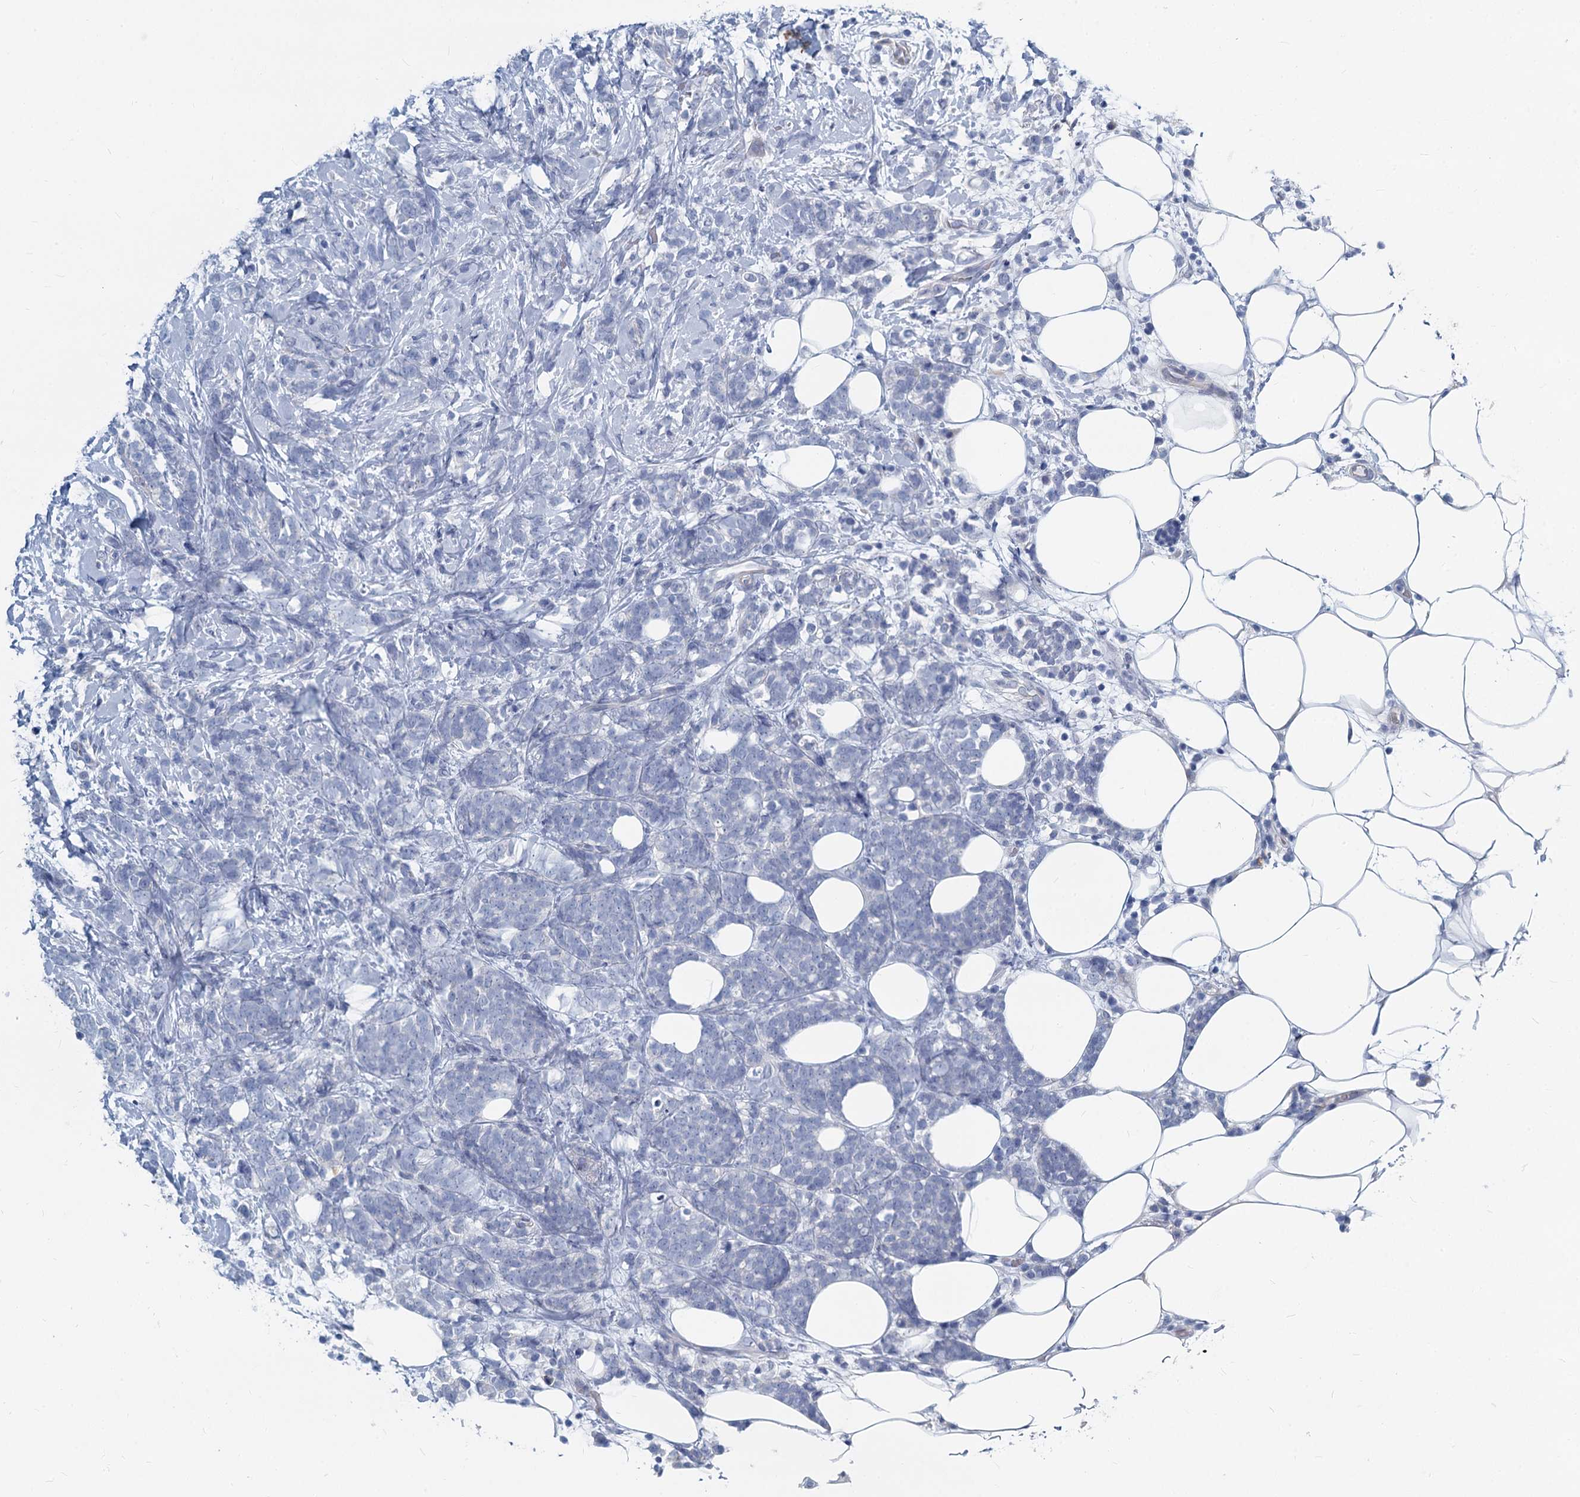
{"staining": {"intensity": "negative", "quantity": "none", "location": "none"}, "tissue": "breast cancer", "cell_type": "Tumor cells", "image_type": "cancer", "snomed": [{"axis": "morphology", "description": "Lobular carcinoma"}, {"axis": "topography", "description": "Breast"}], "caption": "Micrograph shows no protein positivity in tumor cells of breast cancer (lobular carcinoma) tissue.", "gene": "GSTM3", "patient": {"sex": "female", "age": 58}}